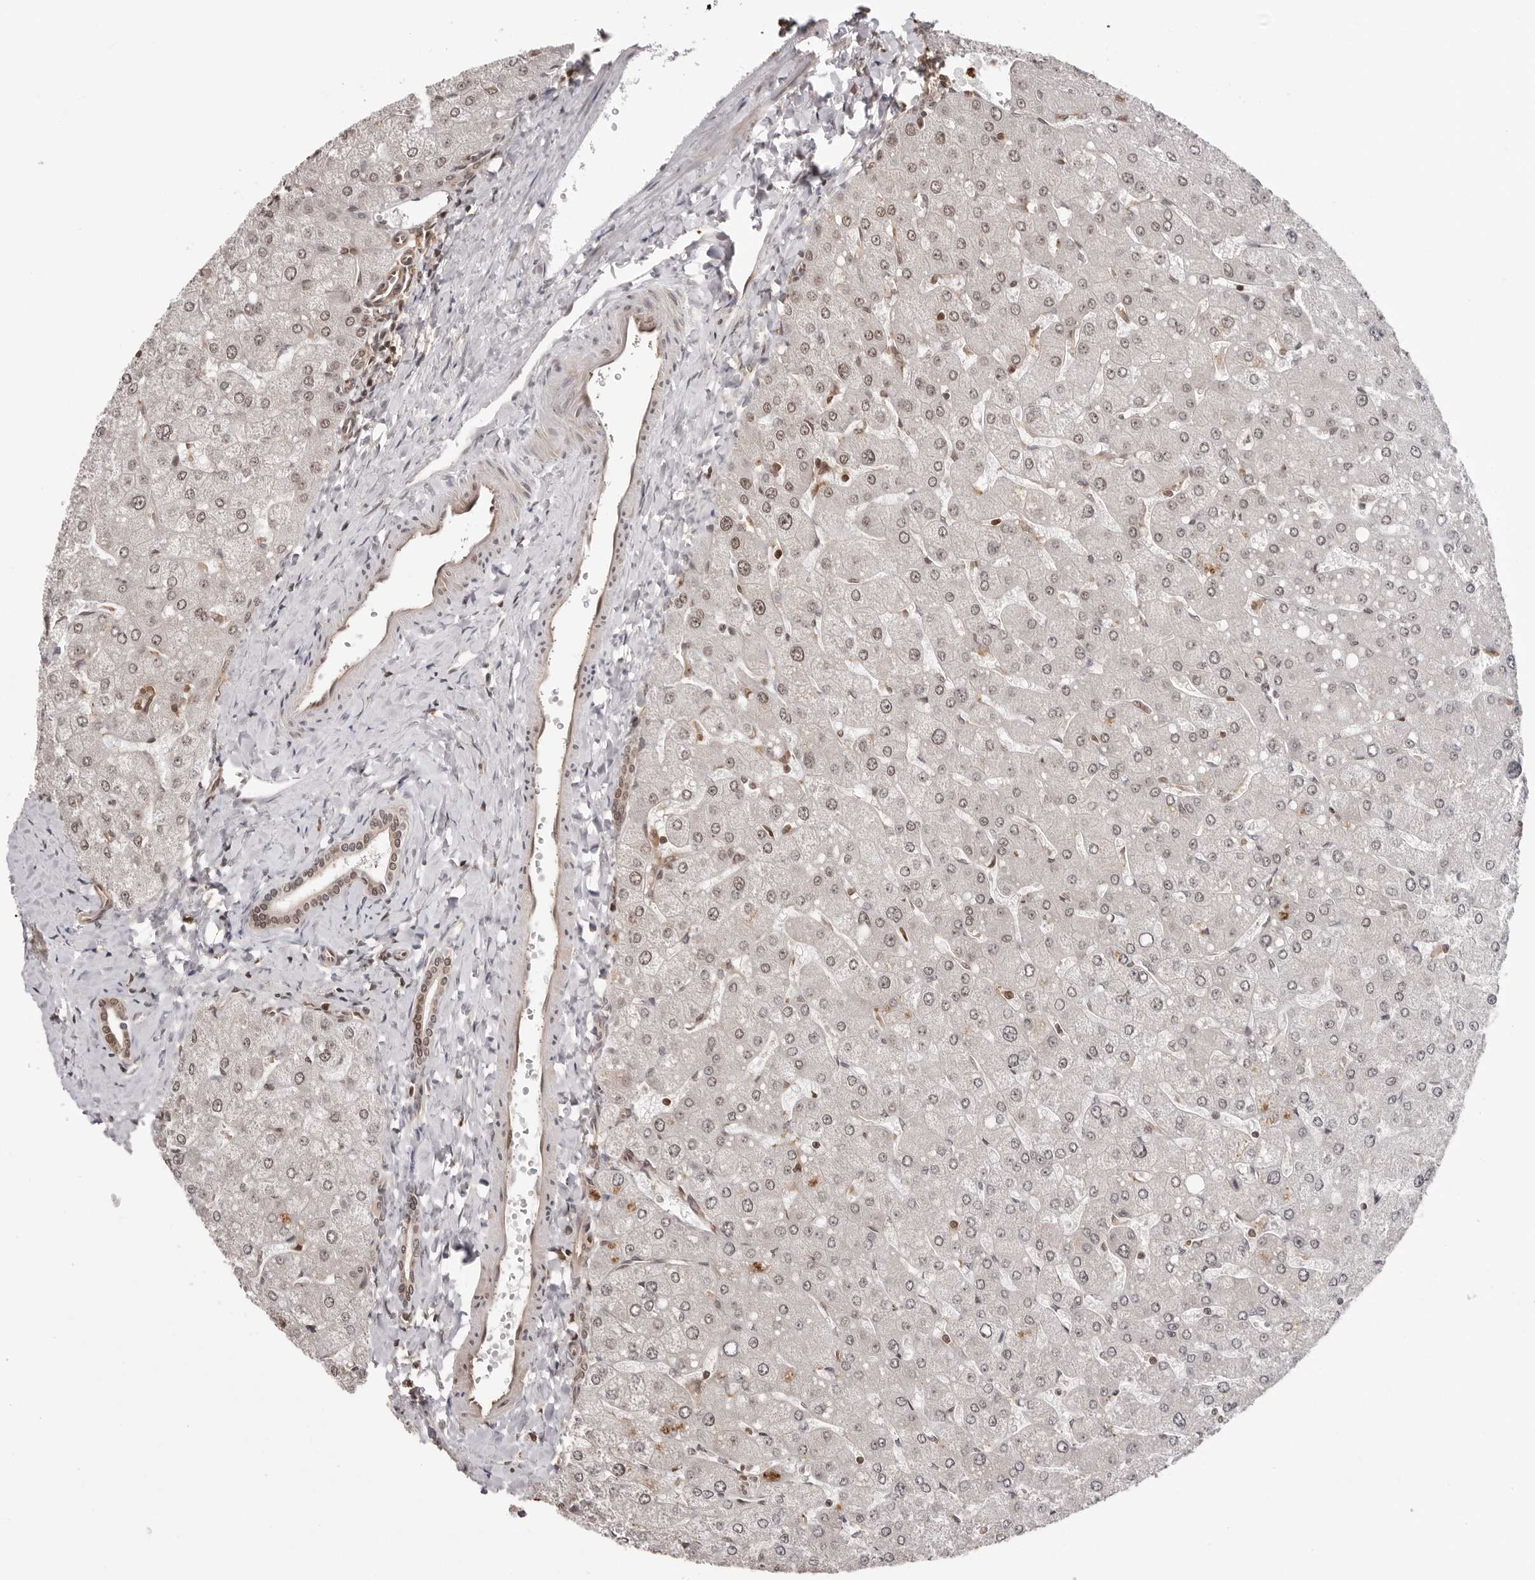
{"staining": {"intensity": "weak", "quantity": ">75%", "location": "nuclear"}, "tissue": "liver", "cell_type": "Cholangiocytes", "image_type": "normal", "snomed": [{"axis": "morphology", "description": "Normal tissue, NOS"}, {"axis": "topography", "description": "Liver"}], "caption": "High-magnification brightfield microscopy of benign liver stained with DAB (3,3'-diaminobenzidine) (brown) and counterstained with hematoxylin (blue). cholangiocytes exhibit weak nuclear staining is seen in about>75% of cells. The staining is performed using DAB (3,3'-diaminobenzidine) brown chromogen to label protein expression. The nuclei are counter-stained blue using hematoxylin.", "gene": "SDE2", "patient": {"sex": "male", "age": 55}}